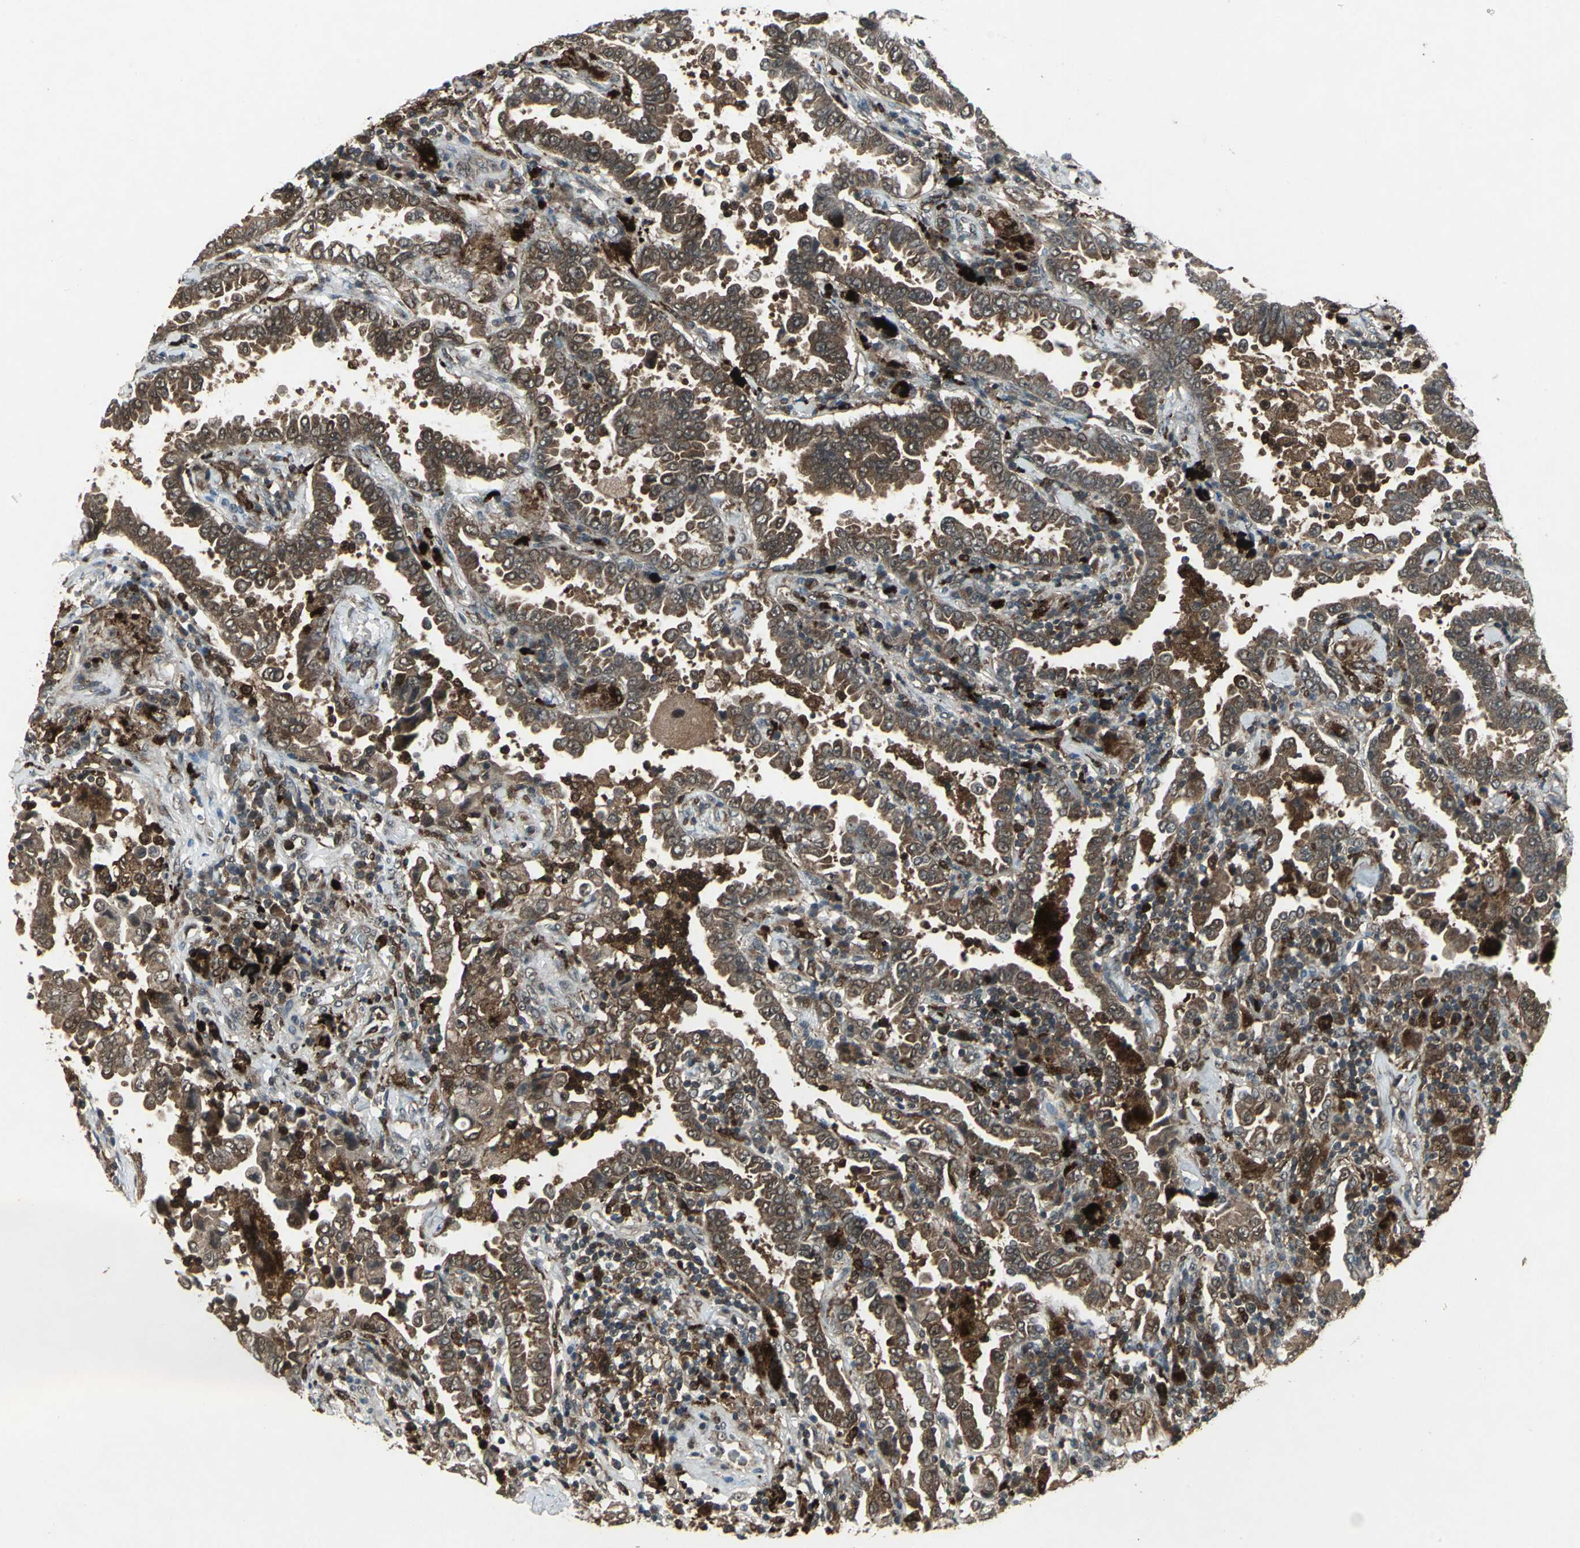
{"staining": {"intensity": "moderate", "quantity": ">75%", "location": "cytoplasmic/membranous"}, "tissue": "lung cancer", "cell_type": "Tumor cells", "image_type": "cancer", "snomed": [{"axis": "morphology", "description": "Normal tissue, NOS"}, {"axis": "morphology", "description": "Inflammation, NOS"}, {"axis": "morphology", "description": "Adenocarcinoma, NOS"}, {"axis": "topography", "description": "Lung"}], "caption": "Lung cancer (adenocarcinoma) tissue reveals moderate cytoplasmic/membranous expression in about >75% of tumor cells, visualized by immunohistochemistry.", "gene": "PYCARD", "patient": {"sex": "female", "age": 64}}